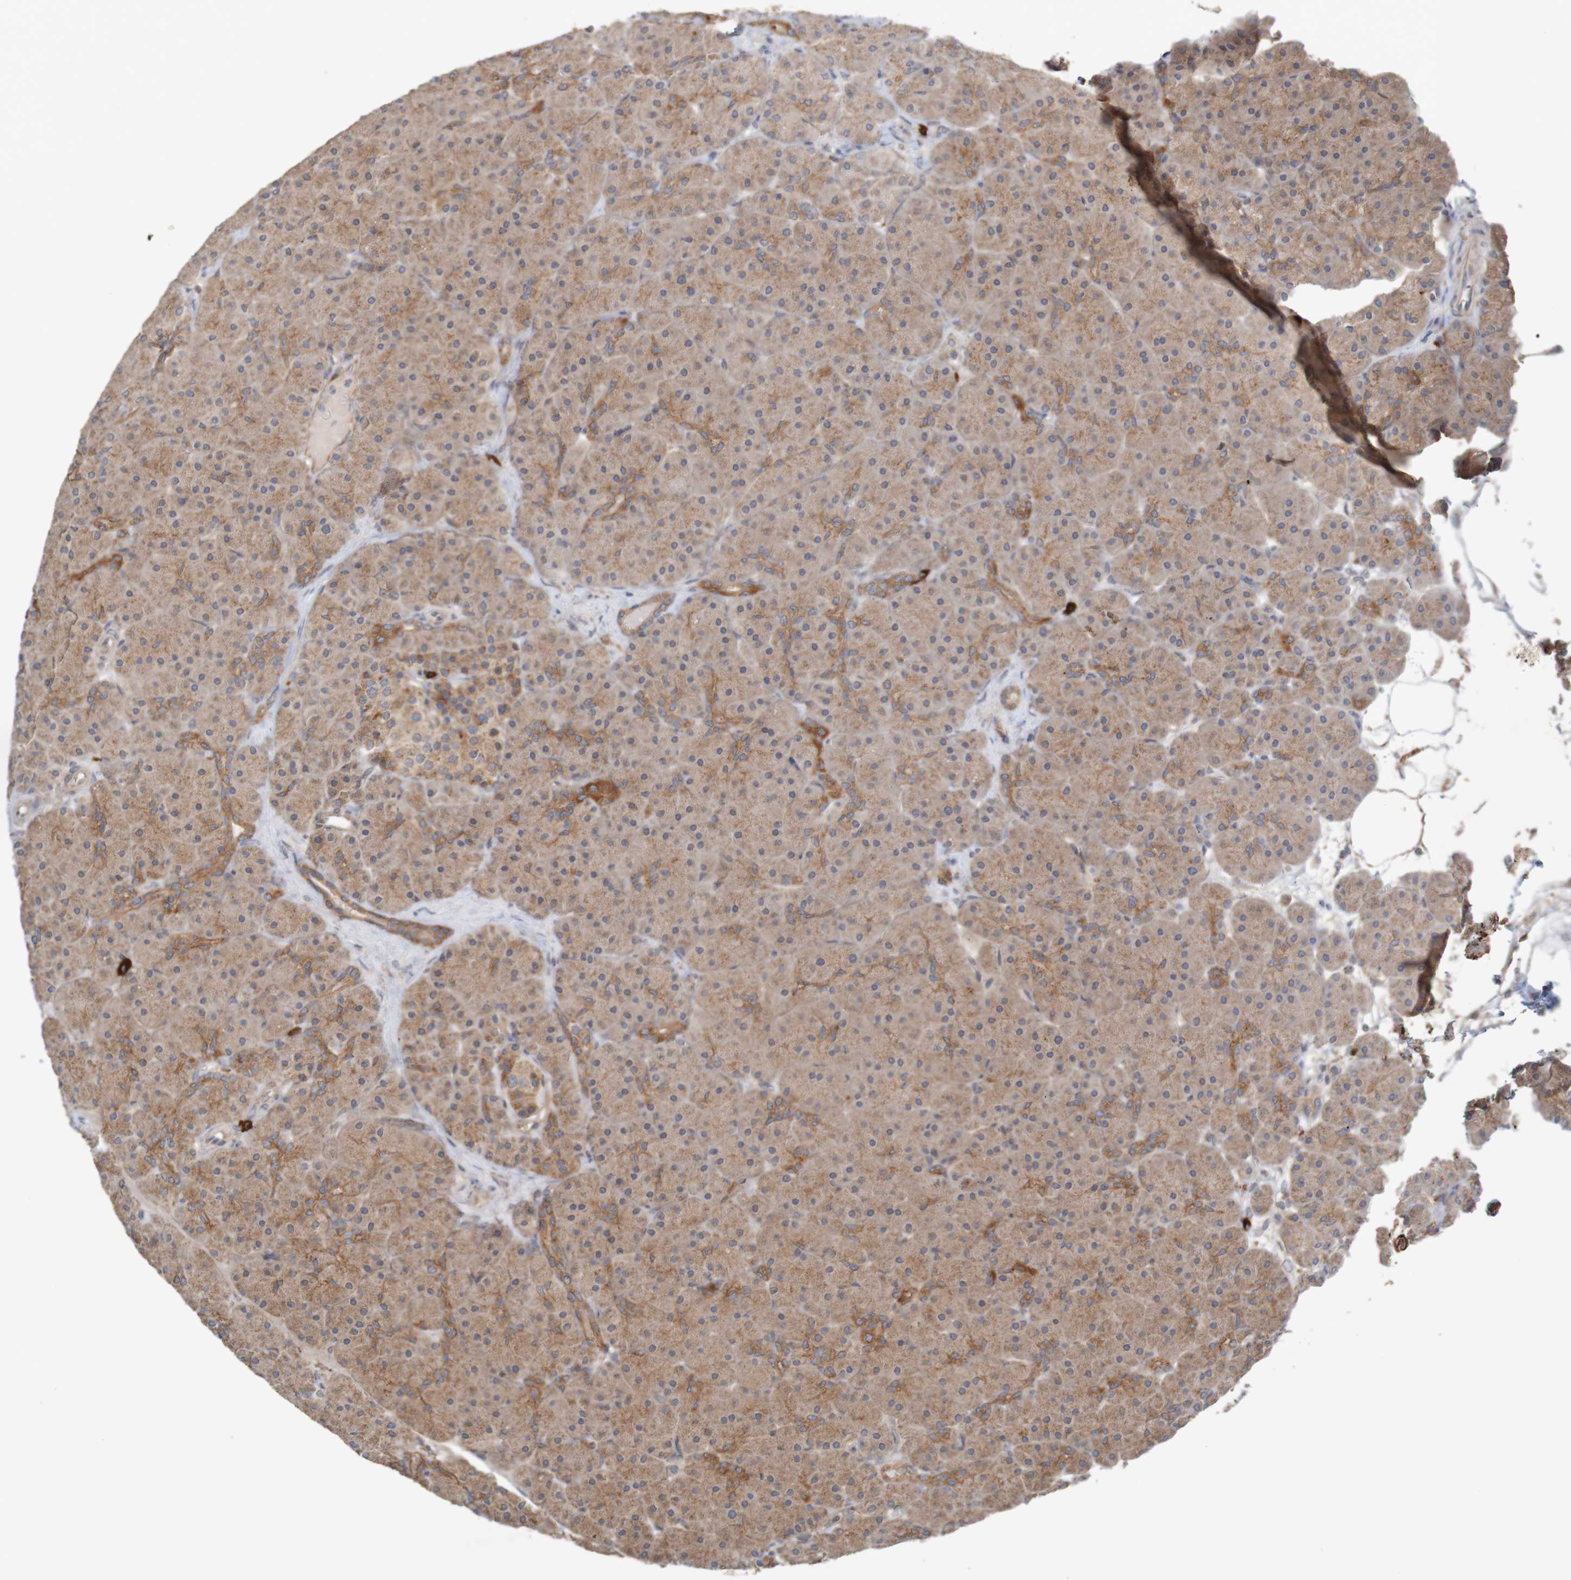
{"staining": {"intensity": "moderate", "quantity": ">75%", "location": "cytoplasmic/membranous"}, "tissue": "pancreas", "cell_type": "Exocrine glandular cells", "image_type": "normal", "snomed": [{"axis": "morphology", "description": "Normal tissue, NOS"}, {"axis": "topography", "description": "Pancreas"}], "caption": "IHC (DAB (3,3'-diaminobenzidine)) staining of normal human pancreas exhibits moderate cytoplasmic/membranous protein staining in approximately >75% of exocrine glandular cells. Nuclei are stained in blue.", "gene": "B3GAT2", "patient": {"sex": "male", "age": 66}}